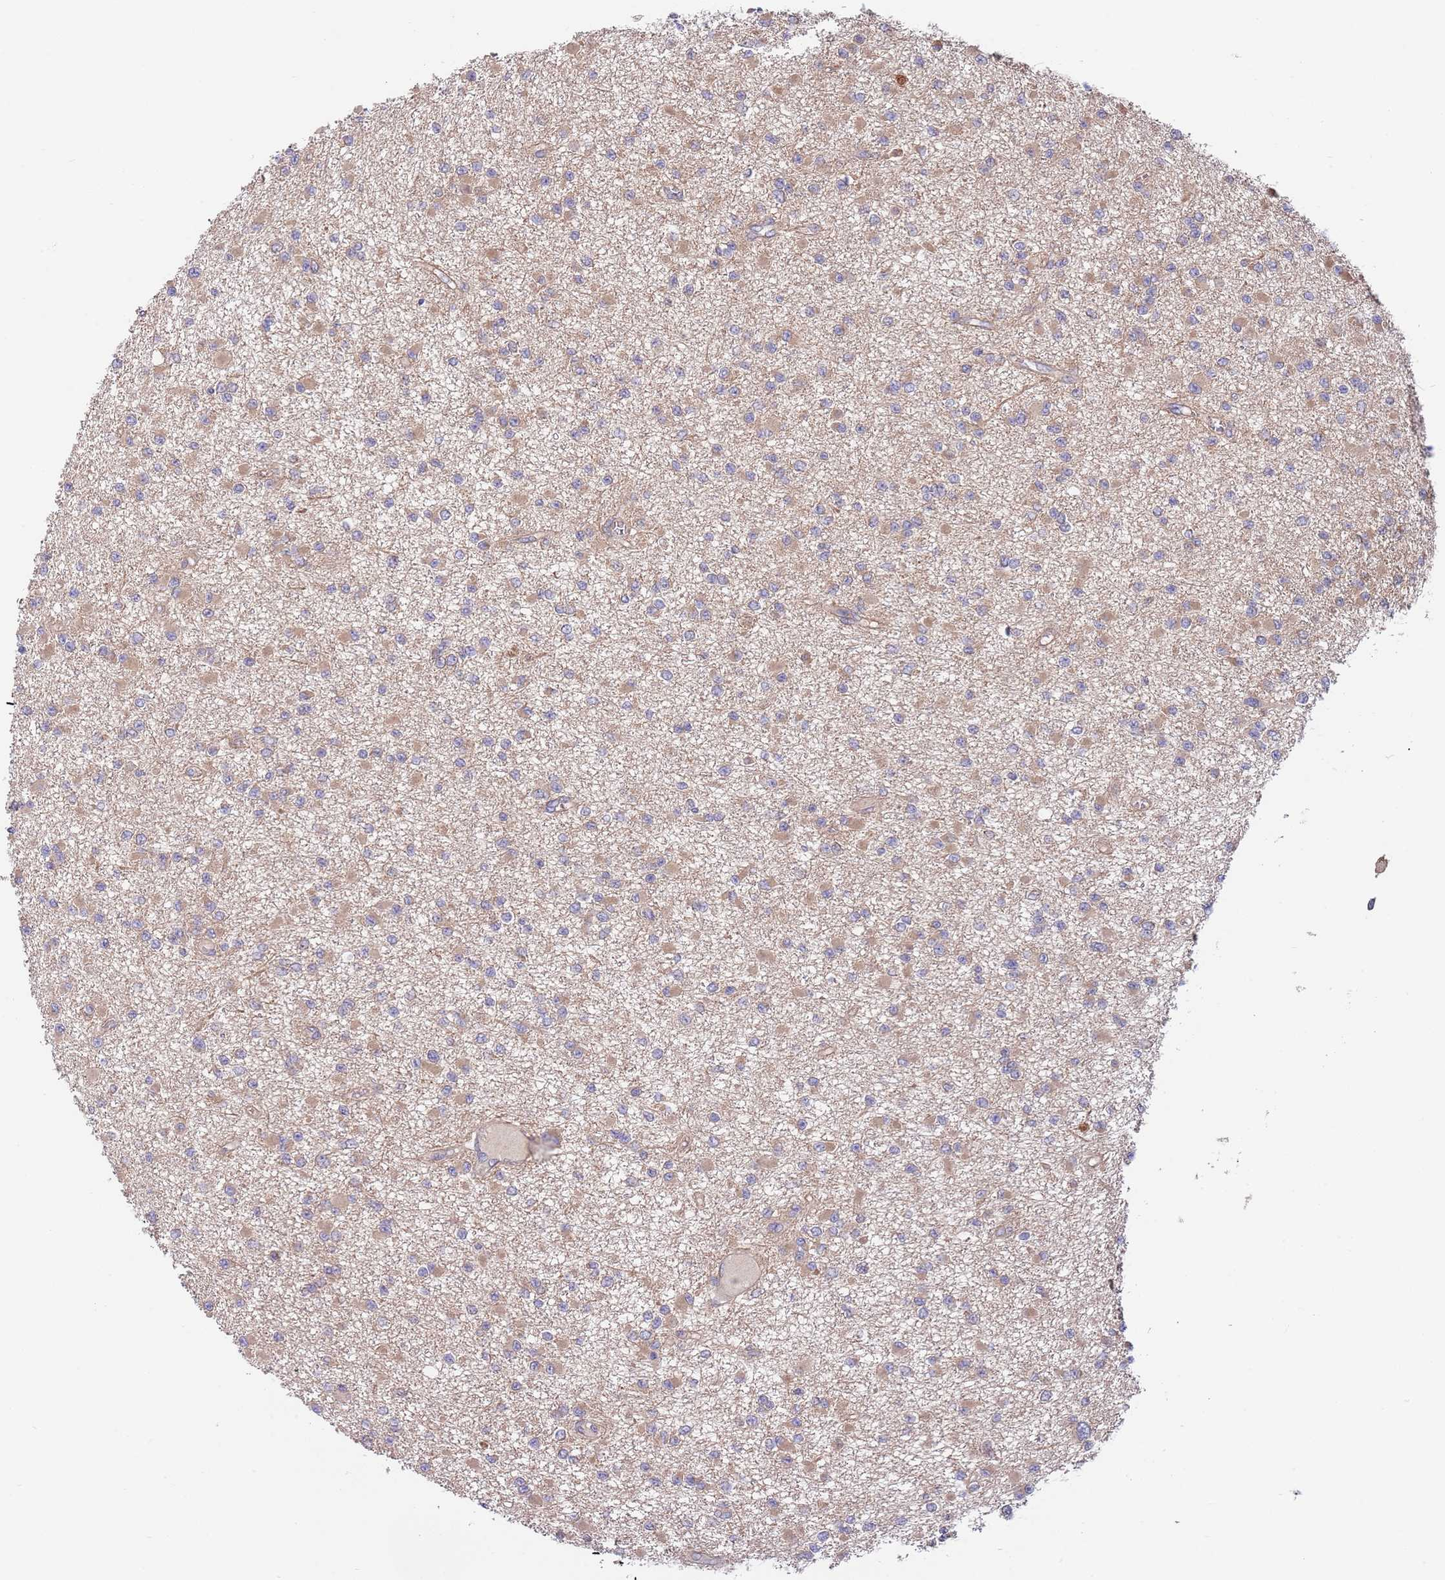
{"staining": {"intensity": "moderate", "quantity": ">75%", "location": "cytoplasmic/membranous"}, "tissue": "glioma", "cell_type": "Tumor cells", "image_type": "cancer", "snomed": [{"axis": "morphology", "description": "Glioma, malignant, Low grade"}, {"axis": "topography", "description": "Brain"}], "caption": "This is an image of IHC staining of malignant glioma (low-grade), which shows moderate staining in the cytoplasmic/membranous of tumor cells.", "gene": "EIF3F", "patient": {"sex": "female", "age": 22}}